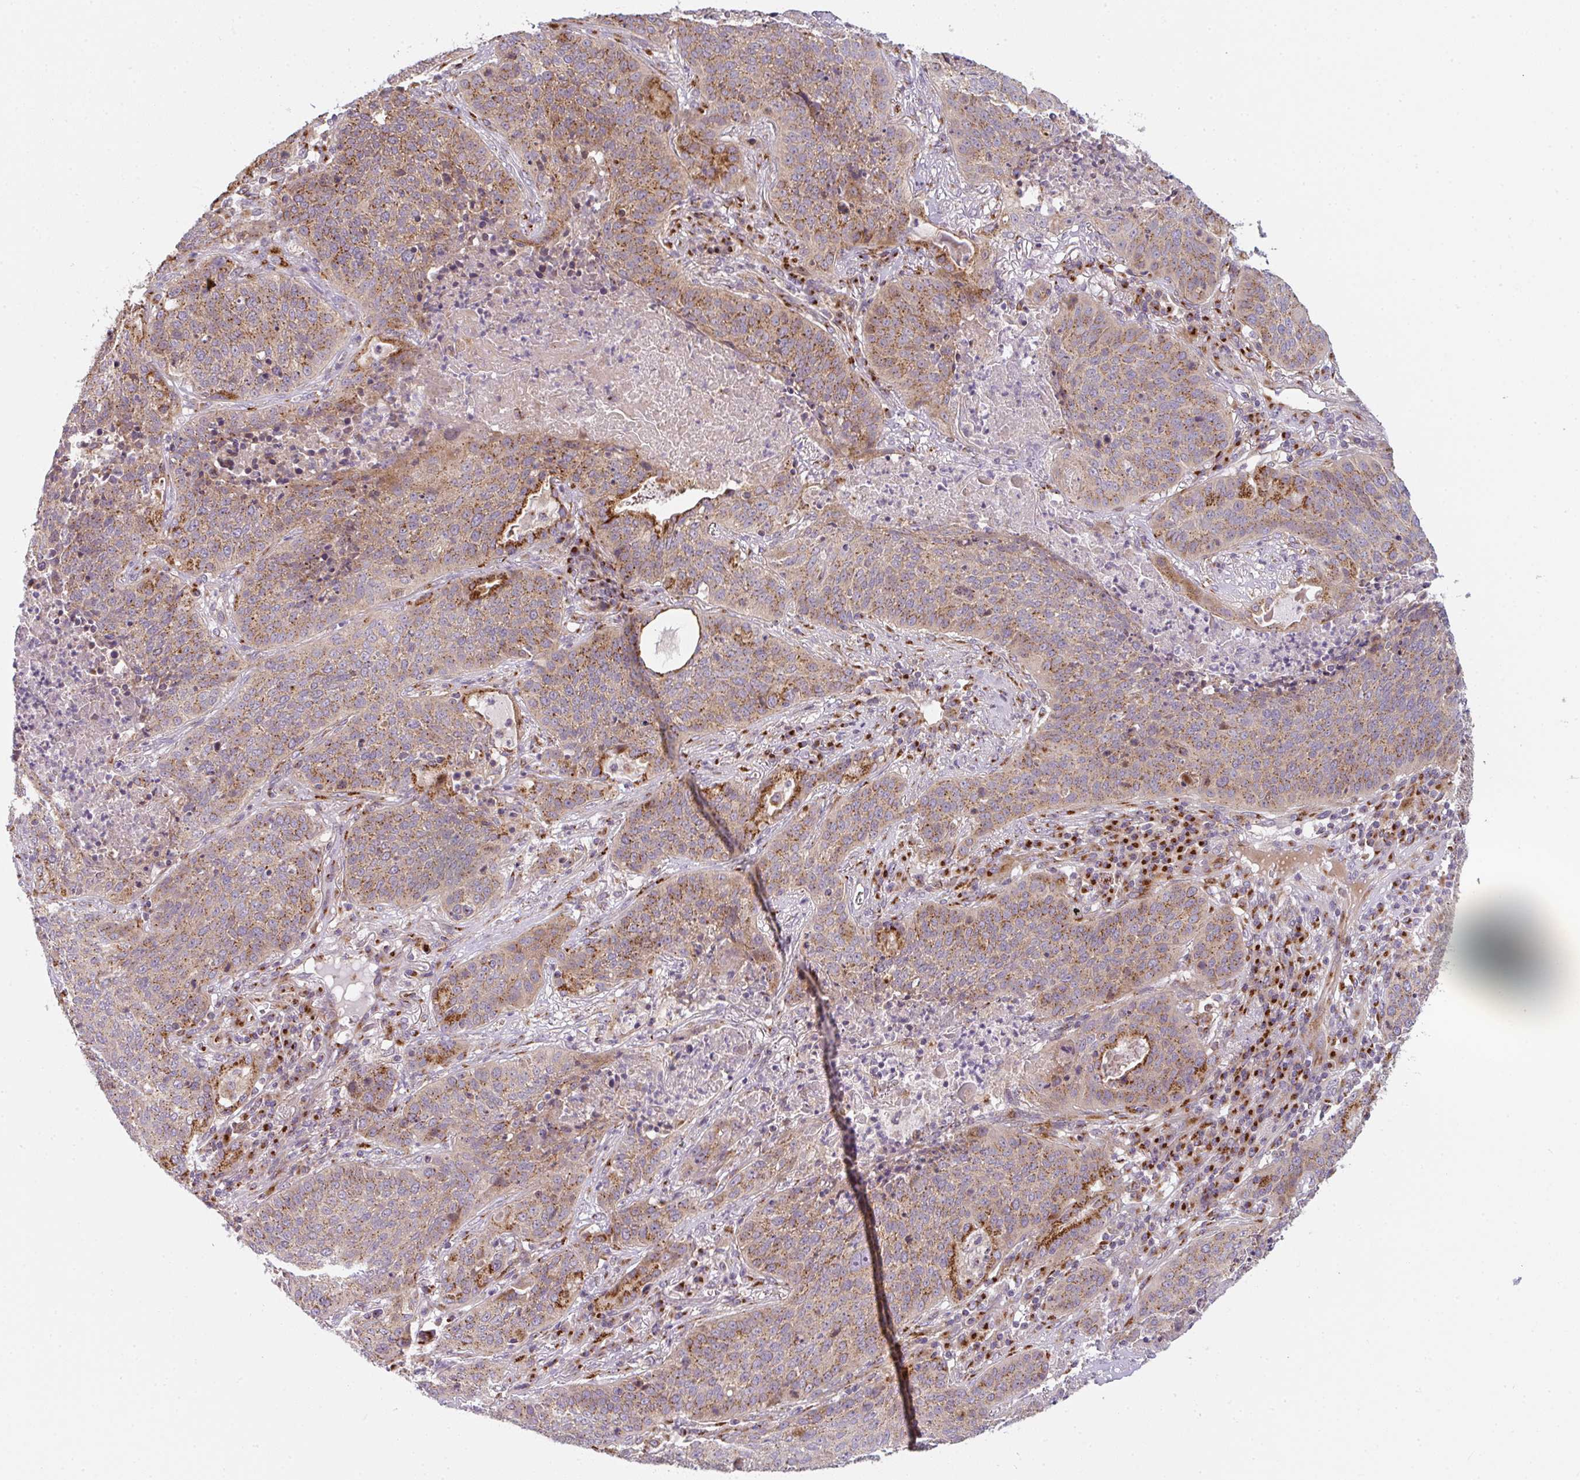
{"staining": {"intensity": "moderate", "quantity": "25%-75%", "location": "cytoplasmic/membranous"}, "tissue": "lung cancer", "cell_type": "Tumor cells", "image_type": "cancer", "snomed": [{"axis": "morphology", "description": "Squamous cell carcinoma, NOS"}, {"axis": "topography", "description": "Lung"}], "caption": "Moderate cytoplasmic/membranous protein positivity is appreciated in about 25%-75% of tumor cells in squamous cell carcinoma (lung).", "gene": "GVQW3", "patient": {"sex": "male", "age": 63}}